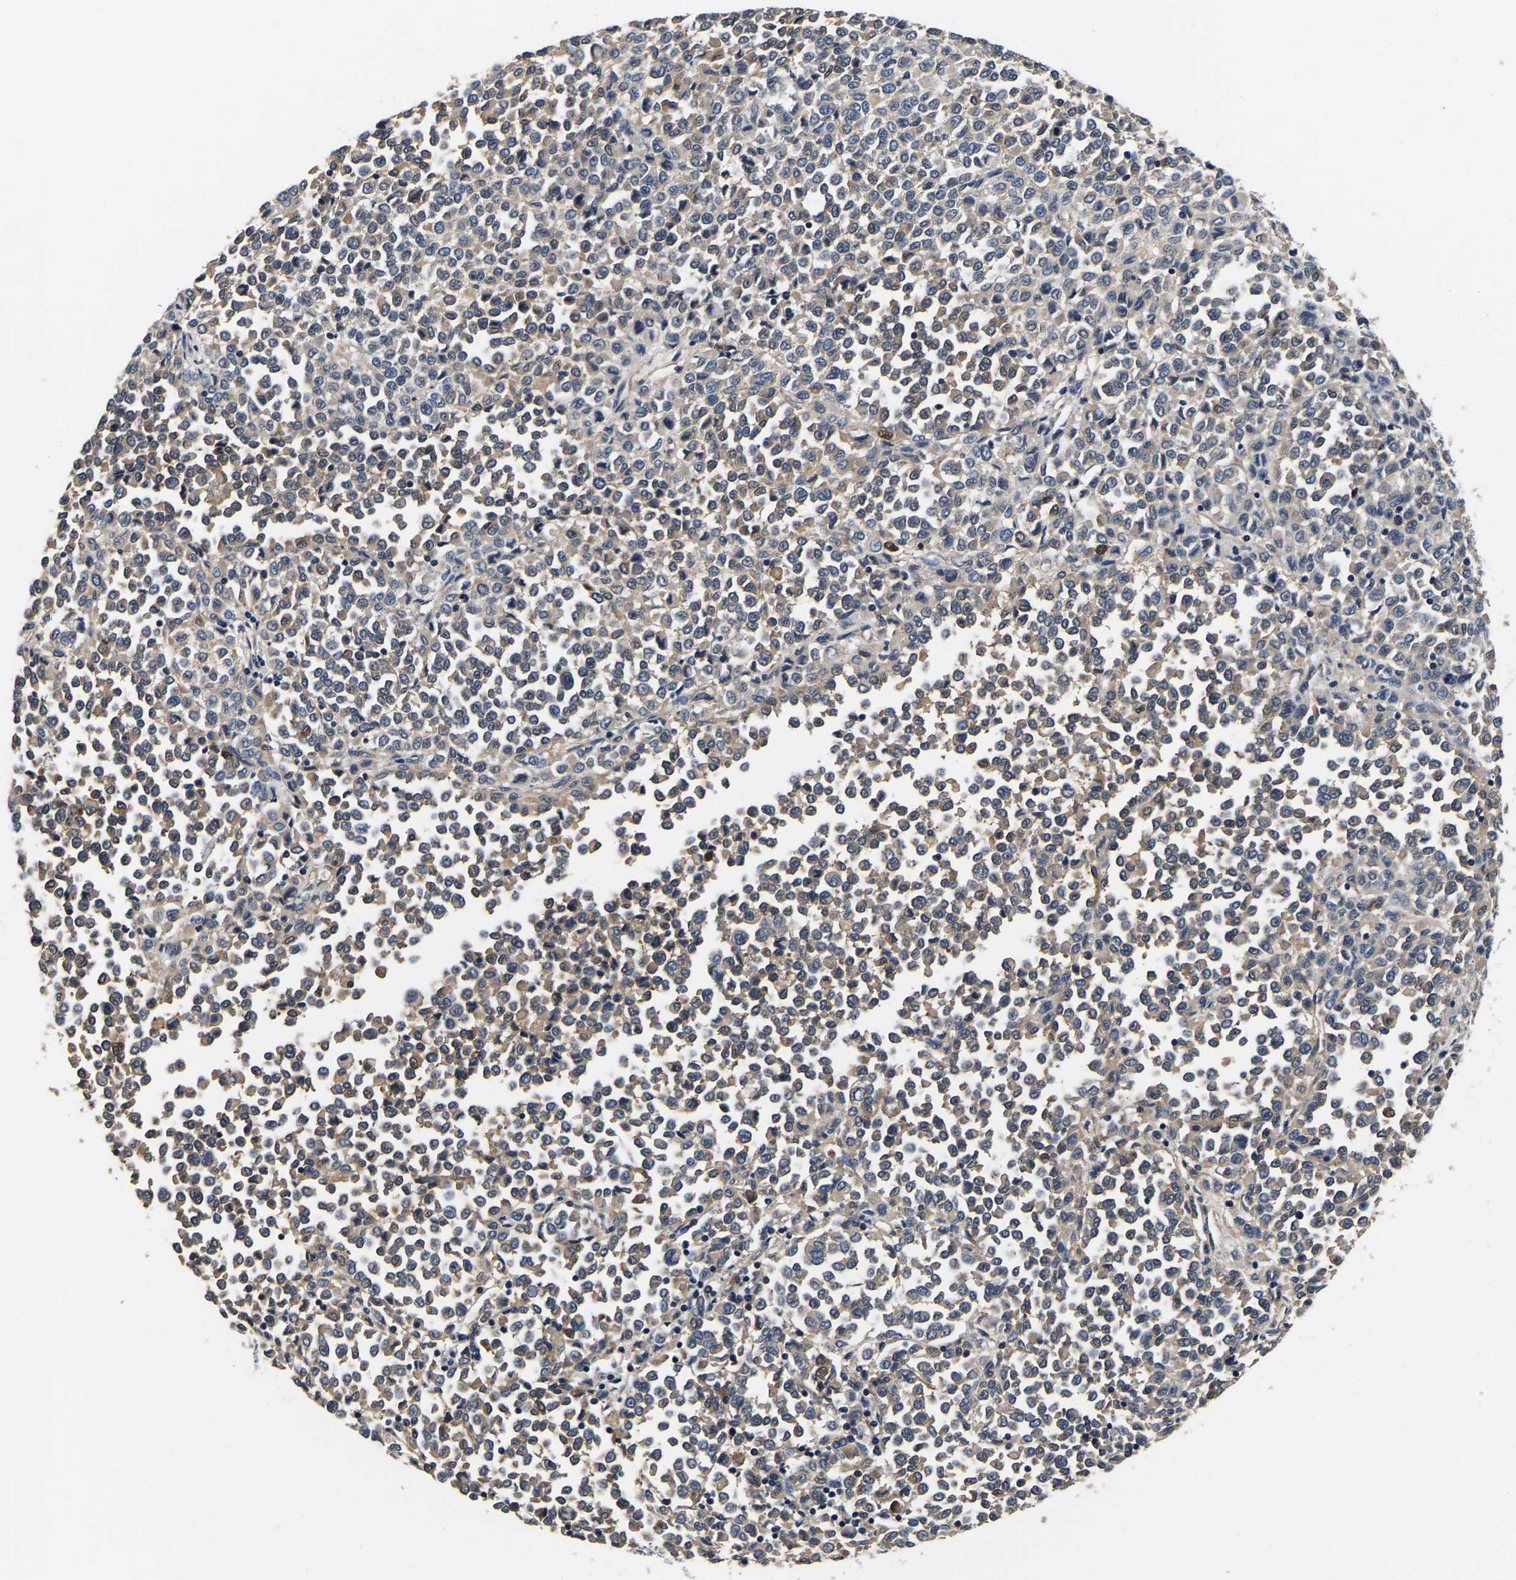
{"staining": {"intensity": "weak", "quantity": "25%-75%", "location": "cytoplasmic/membranous"}, "tissue": "melanoma", "cell_type": "Tumor cells", "image_type": "cancer", "snomed": [{"axis": "morphology", "description": "Malignant melanoma, Metastatic site"}, {"axis": "topography", "description": "Pancreas"}], "caption": "Immunohistochemical staining of human melanoma shows weak cytoplasmic/membranous protein positivity in approximately 25%-75% of tumor cells. The protein of interest is stained brown, and the nuclei are stained in blue (DAB (3,3'-diaminobenzidine) IHC with brightfield microscopy, high magnification).", "gene": "SH3GLB1", "patient": {"sex": "female", "age": 30}}